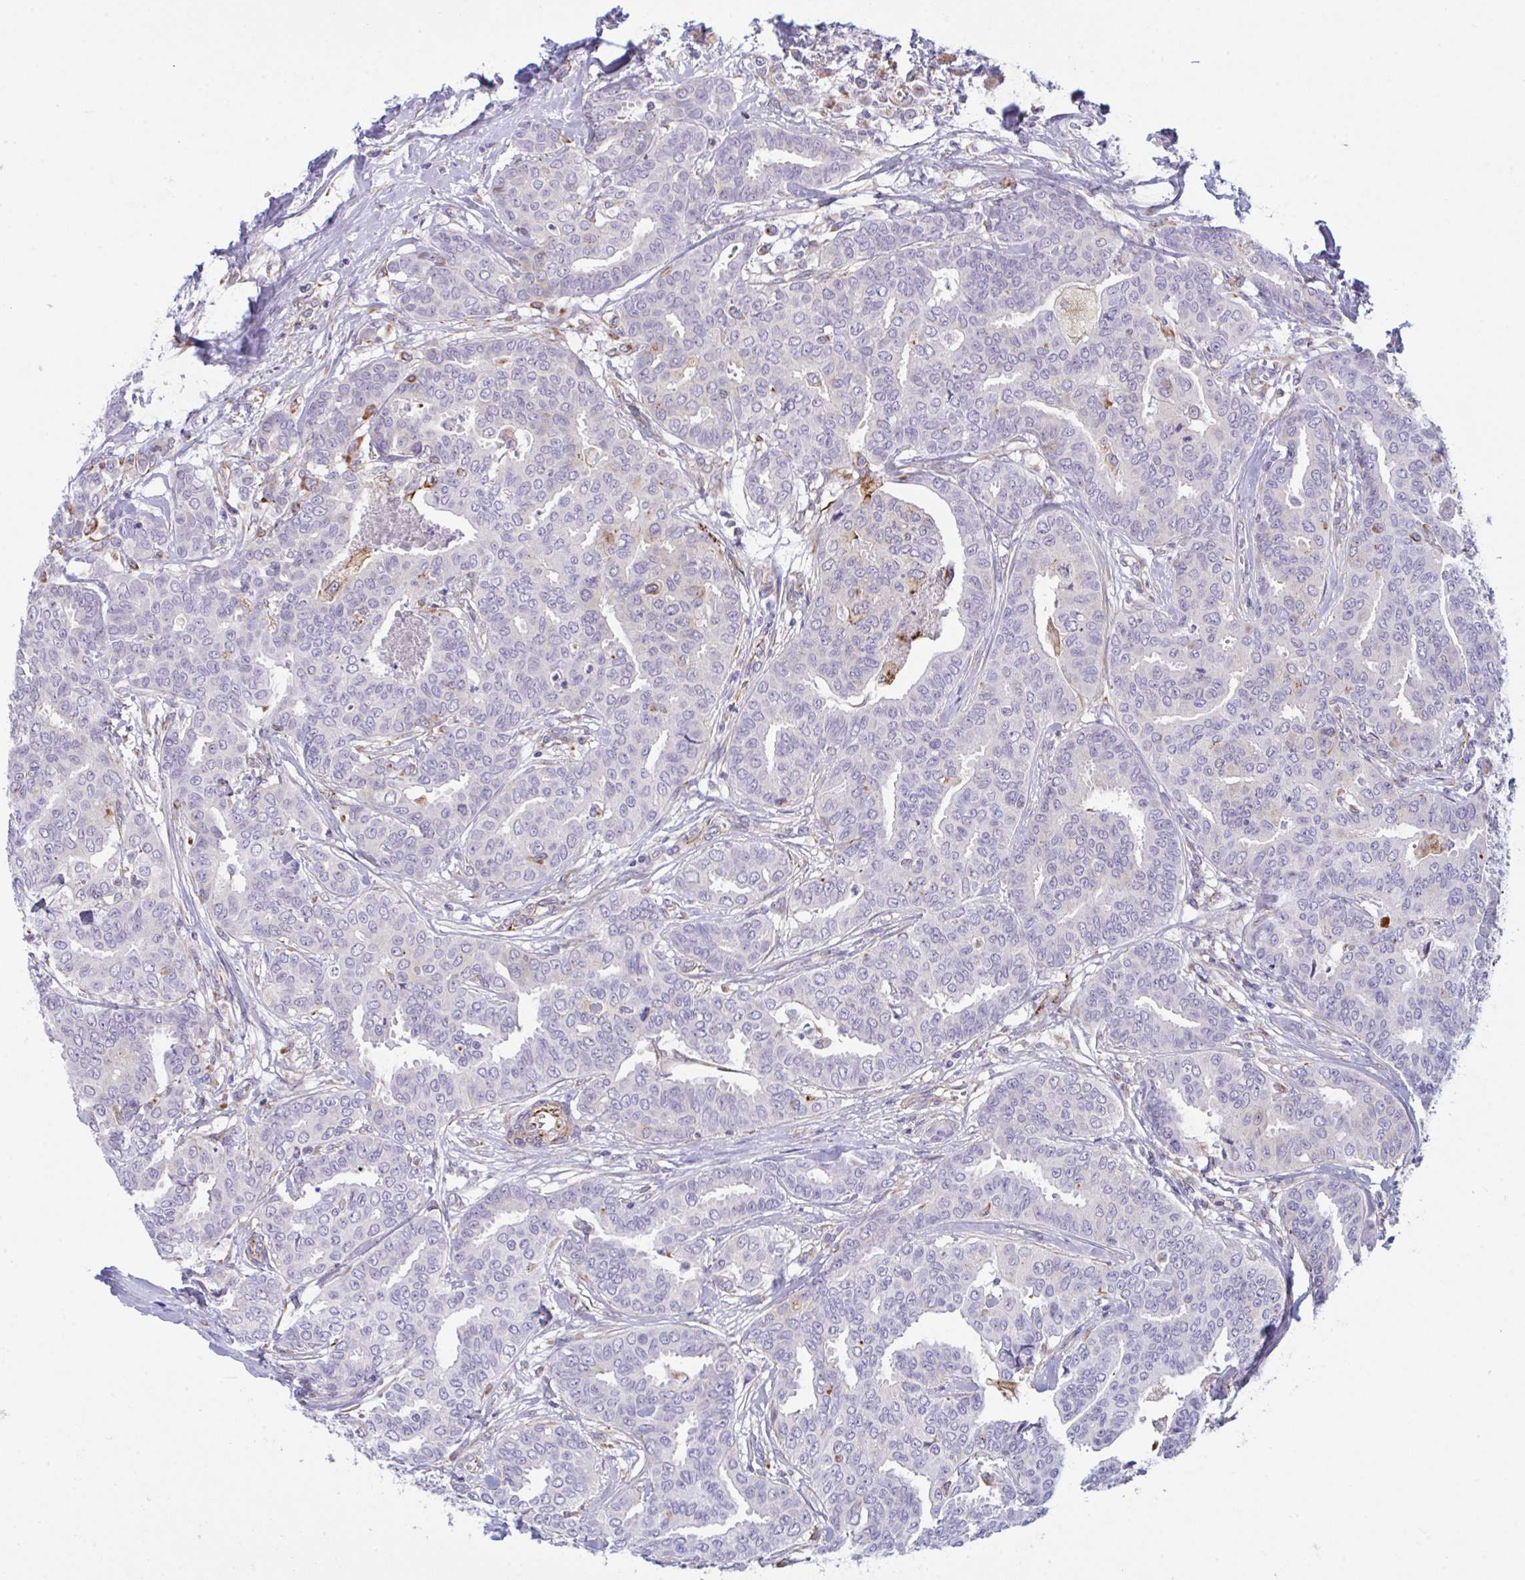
{"staining": {"intensity": "negative", "quantity": "none", "location": "none"}, "tissue": "breast cancer", "cell_type": "Tumor cells", "image_type": "cancer", "snomed": [{"axis": "morphology", "description": "Duct carcinoma"}, {"axis": "topography", "description": "Breast"}], "caption": "Photomicrograph shows no significant protein staining in tumor cells of breast intraductal carcinoma.", "gene": "DCBLD1", "patient": {"sex": "female", "age": 45}}